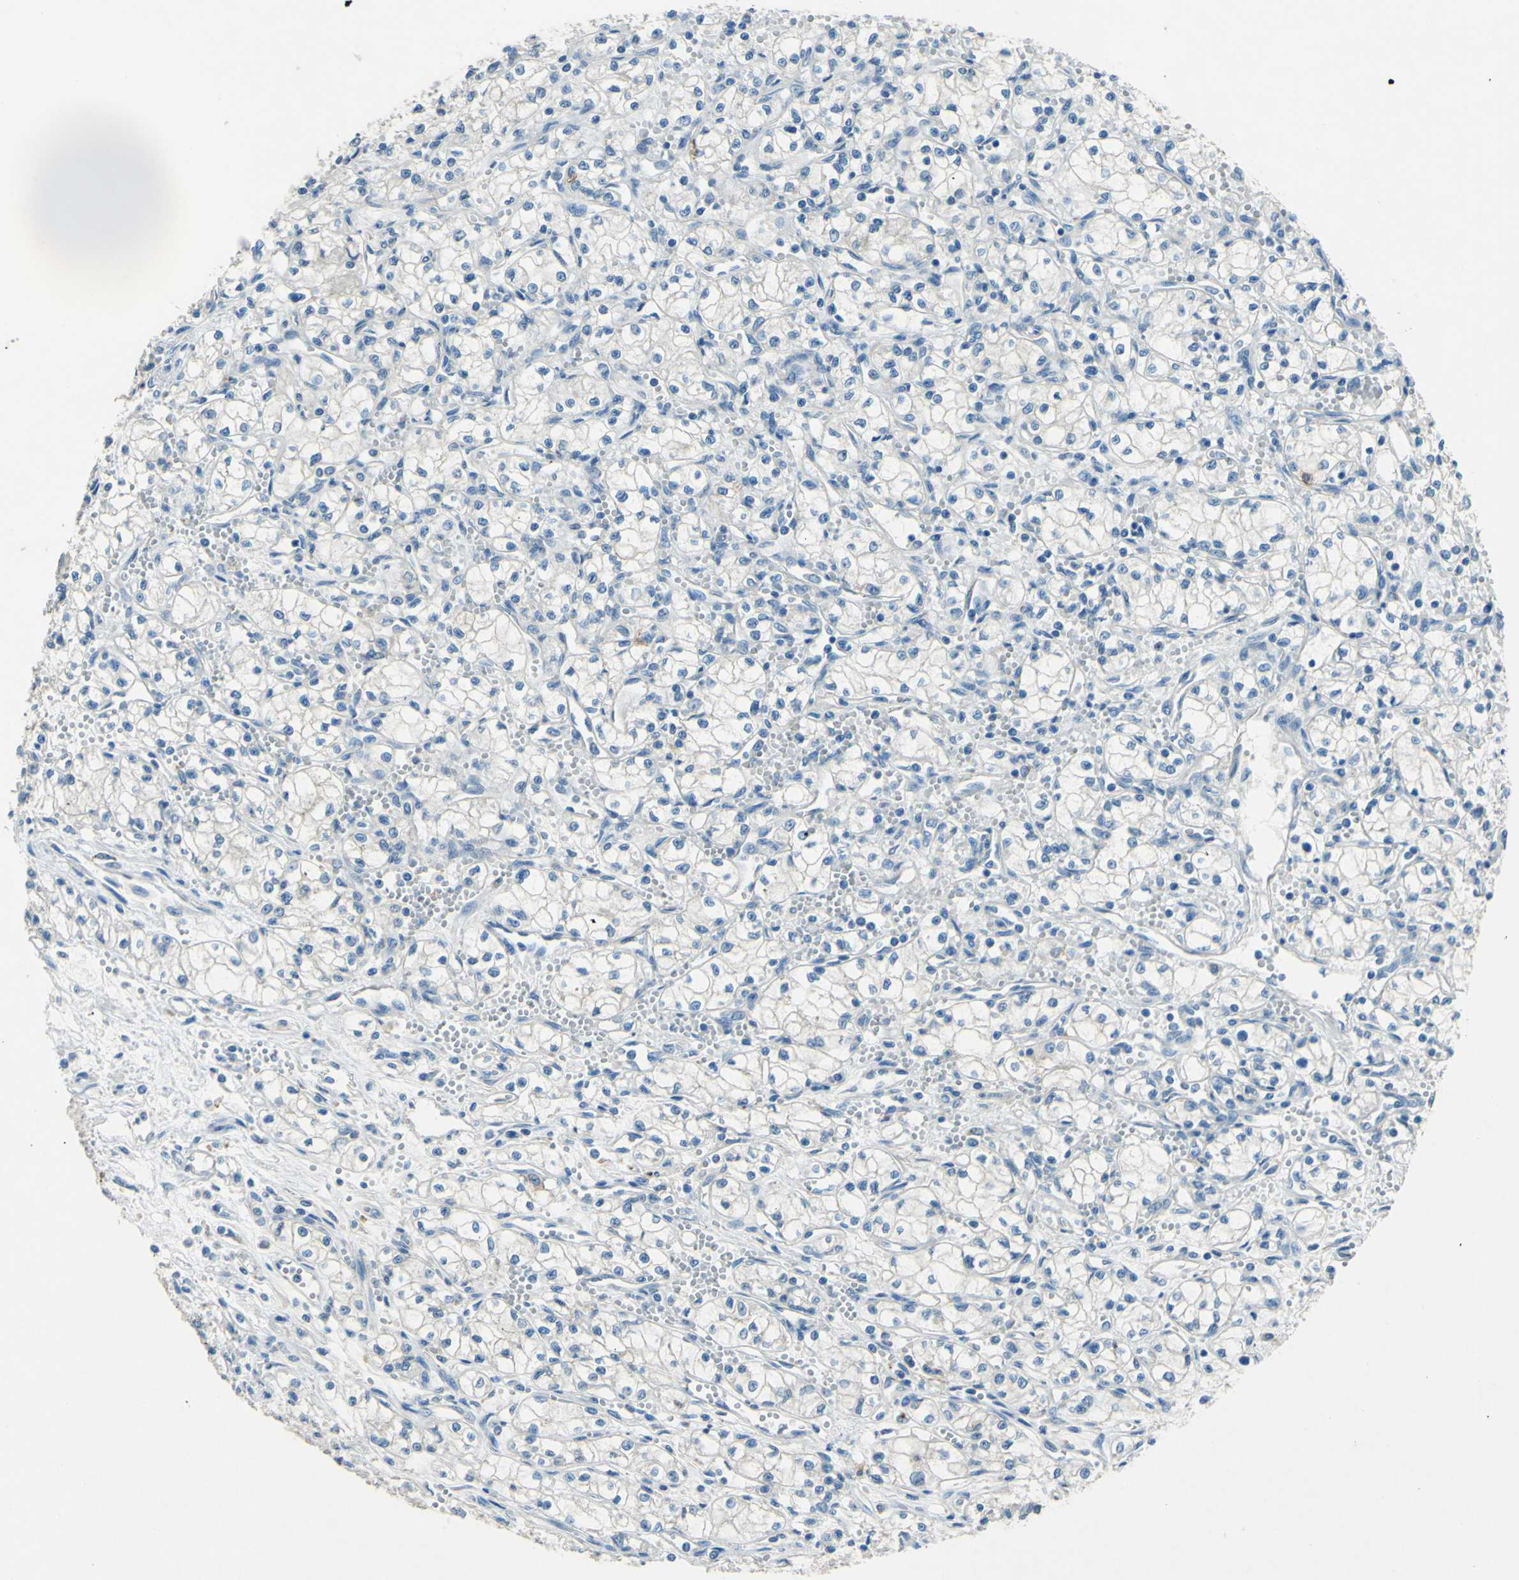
{"staining": {"intensity": "negative", "quantity": "none", "location": "none"}, "tissue": "renal cancer", "cell_type": "Tumor cells", "image_type": "cancer", "snomed": [{"axis": "morphology", "description": "Normal tissue, NOS"}, {"axis": "morphology", "description": "Adenocarcinoma, NOS"}, {"axis": "topography", "description": "Kidney"}], "caption": "Tumor cells show no significant positivity in renal cancer. (DAB (3,3'-diaminobenzidine) immunohistochemistry visualized using brightfield microscopy, high magnification).", "gene": "CDH10", "patient": {"sex": "male", "age": 59}}